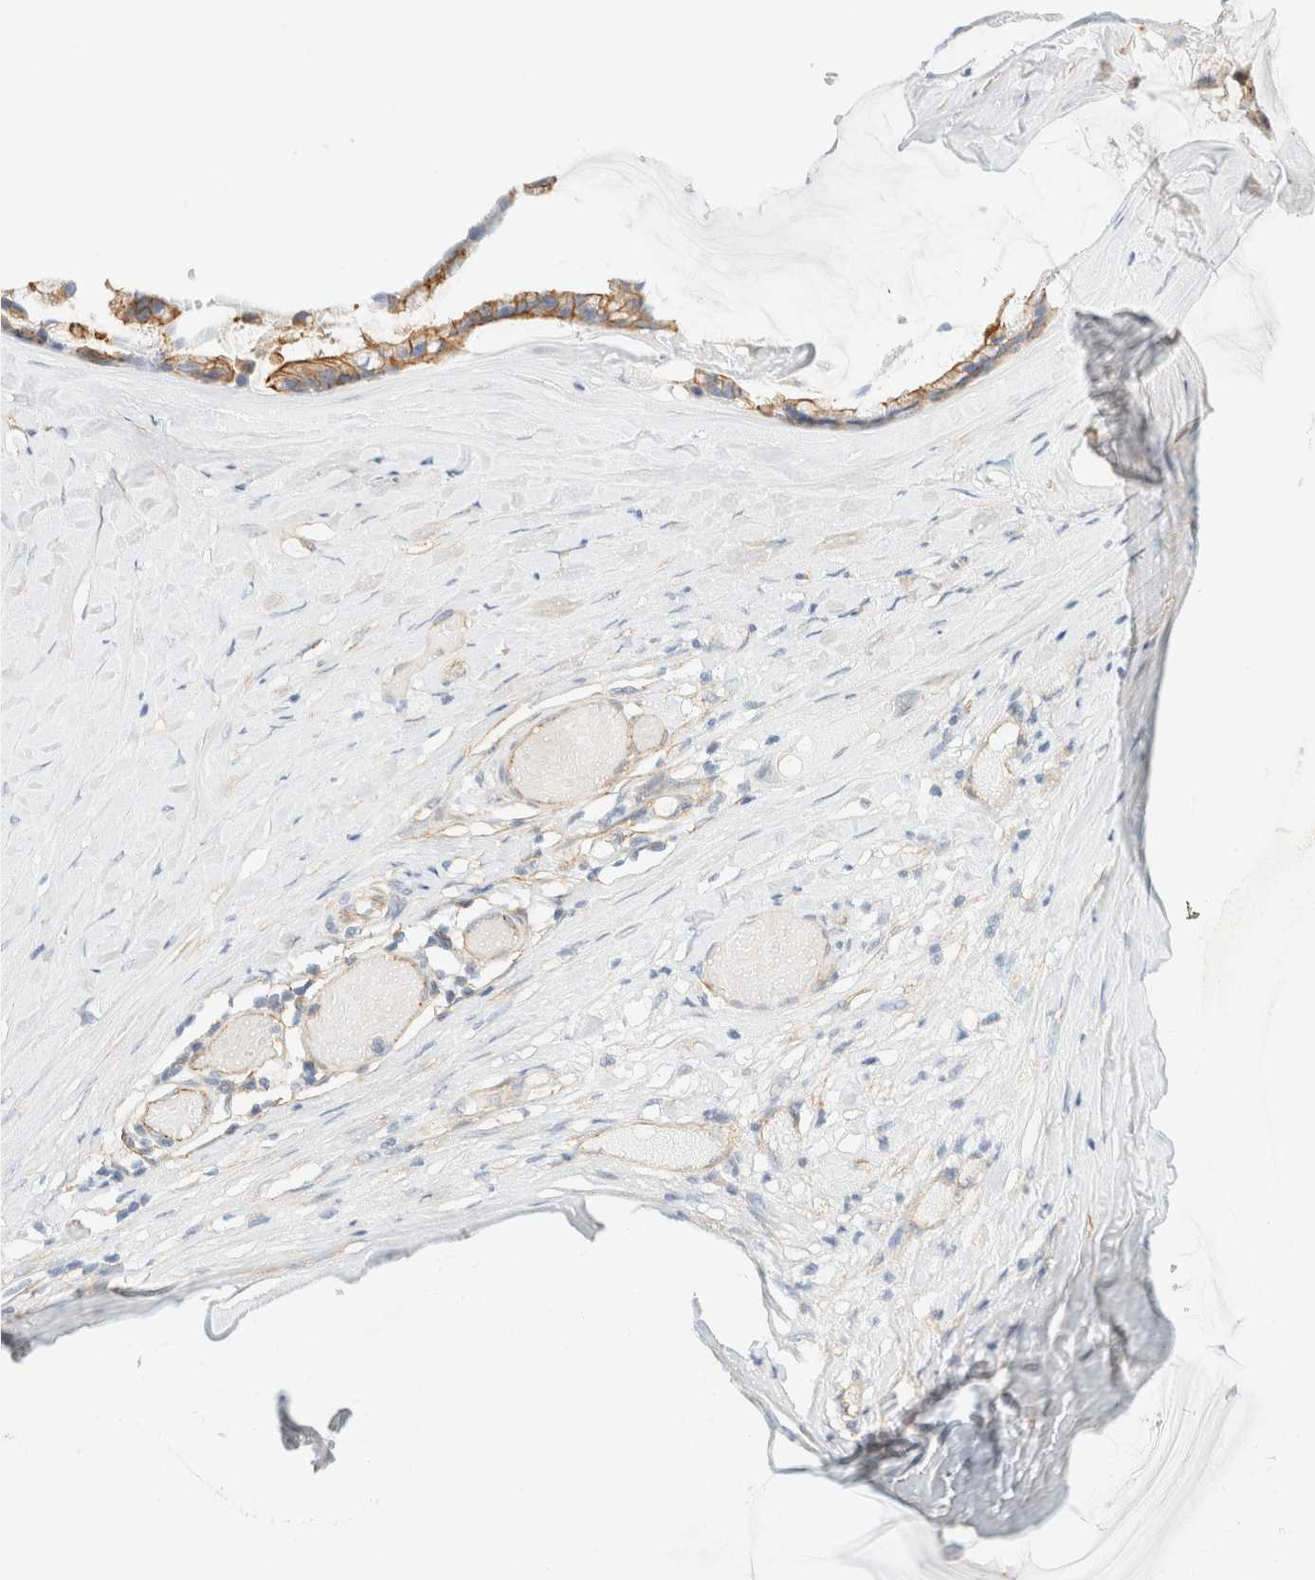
{"staining": {"intensity": "moderate", "quantity": ">75%", "location": "cytoplasmic/membranous"}, "tissue": "ovarian cancer", "cell_type": "Tumor cells", "image_type": "cancer", "snomed": [{"axis": "morphology", "description": "Cystadenocarcinoma, mucinous, NOS"}, {"axis": "topography", "description": "Ovary"}], "caption": "Ovarian cancer (mucinous cystadenocarcinoma) stained with a protein marker exhibits moderate staining in tumor cells.", "gene": "CYB5R4", "patient": {"sex": "female", "age": 39}}